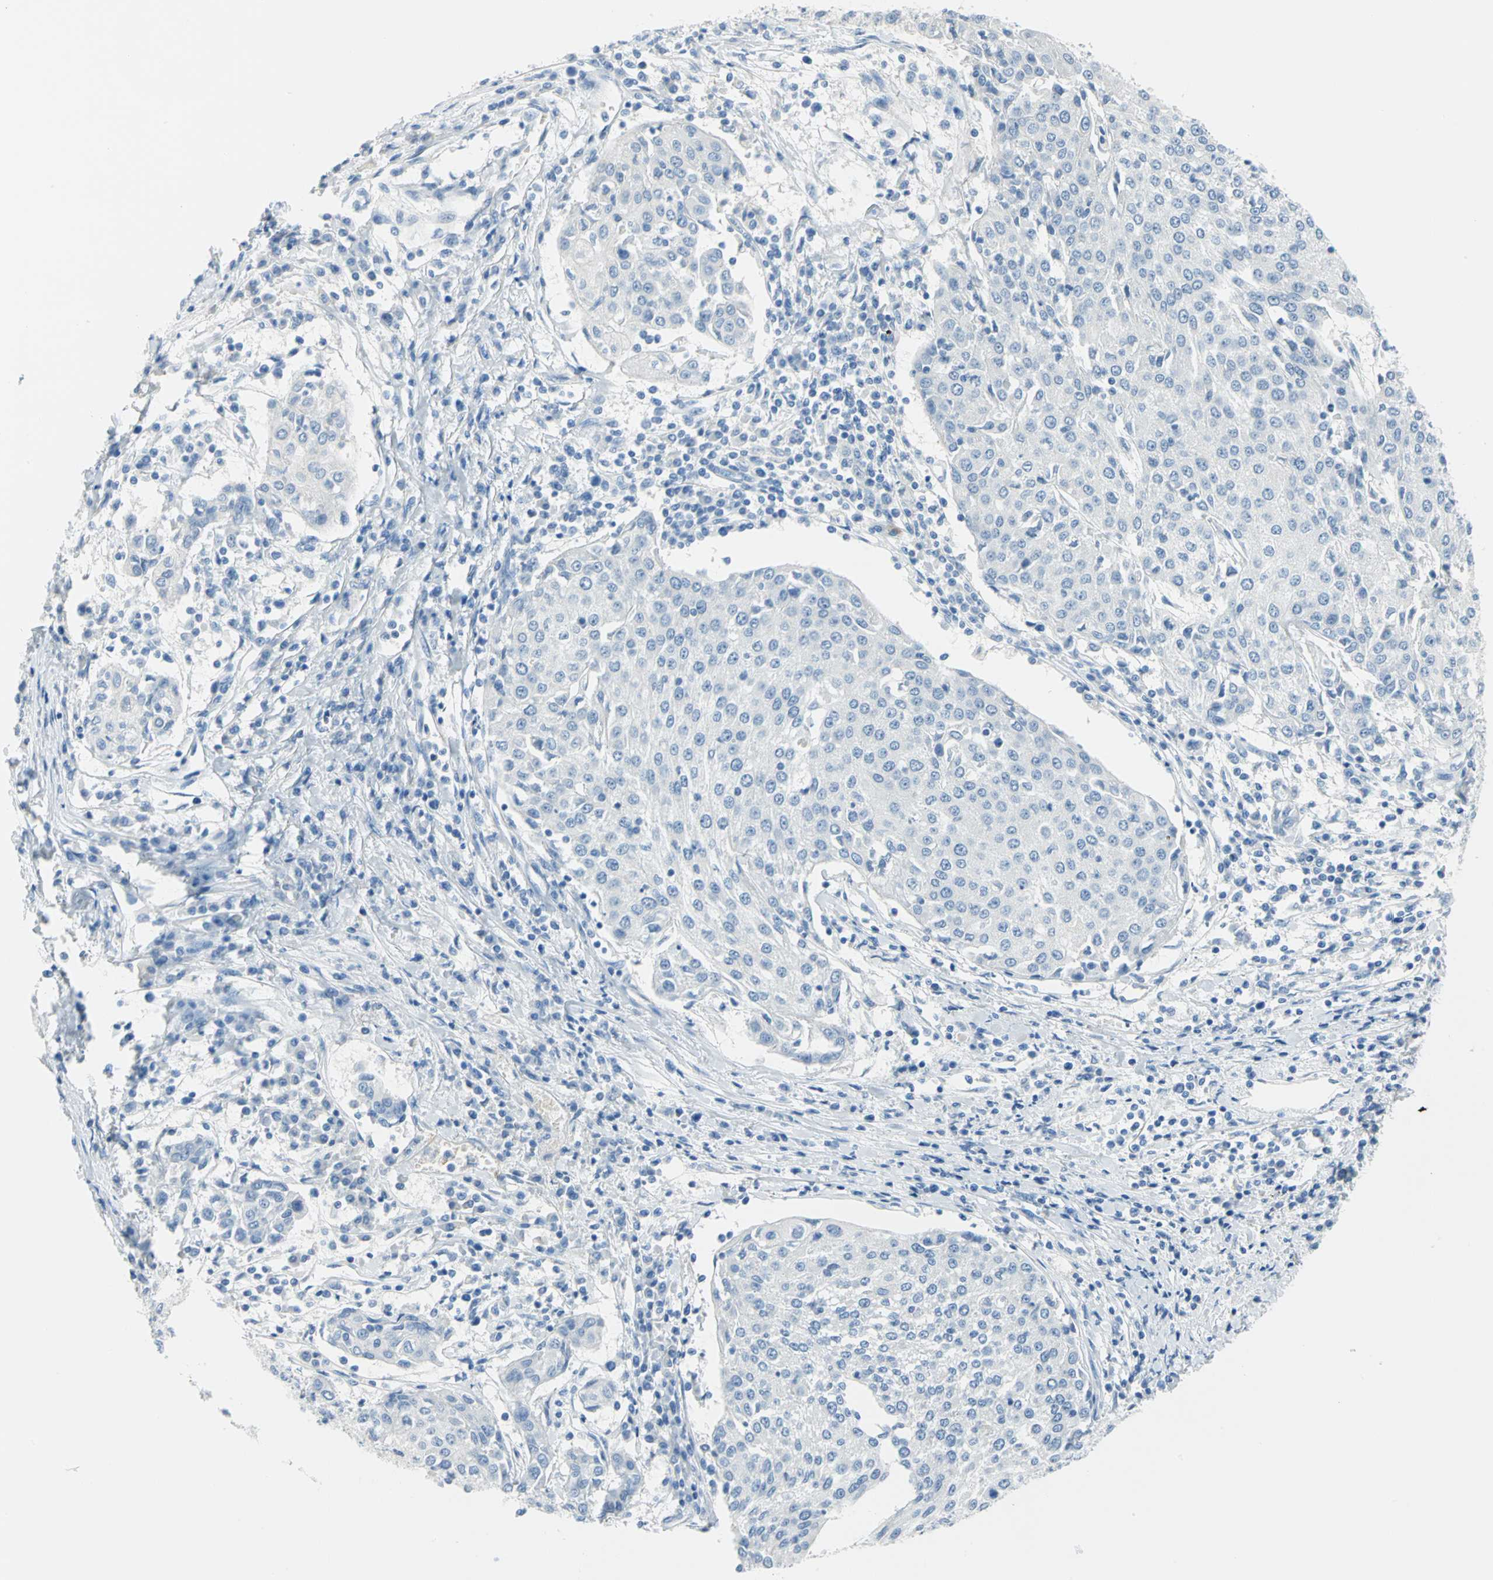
{"staining": {"intensity": "negative", "quantity": "none", "location": "none"}, "tissue": "urothelial cancer", "cell_type": "Tumor cells", "image_type": "cancer", "snomed": [{"axis": "morphology", "description": "Urothelial carcinoma, High grade"}, {"axis": "topography", "description": "Urinary bladder"}], "caption": "Immunohistochemical staining of human urothelial cancer reveals no significant positivity in tumor cells.", "gene": "PKLR", "patient": {"sex": "female", "age": 85}}